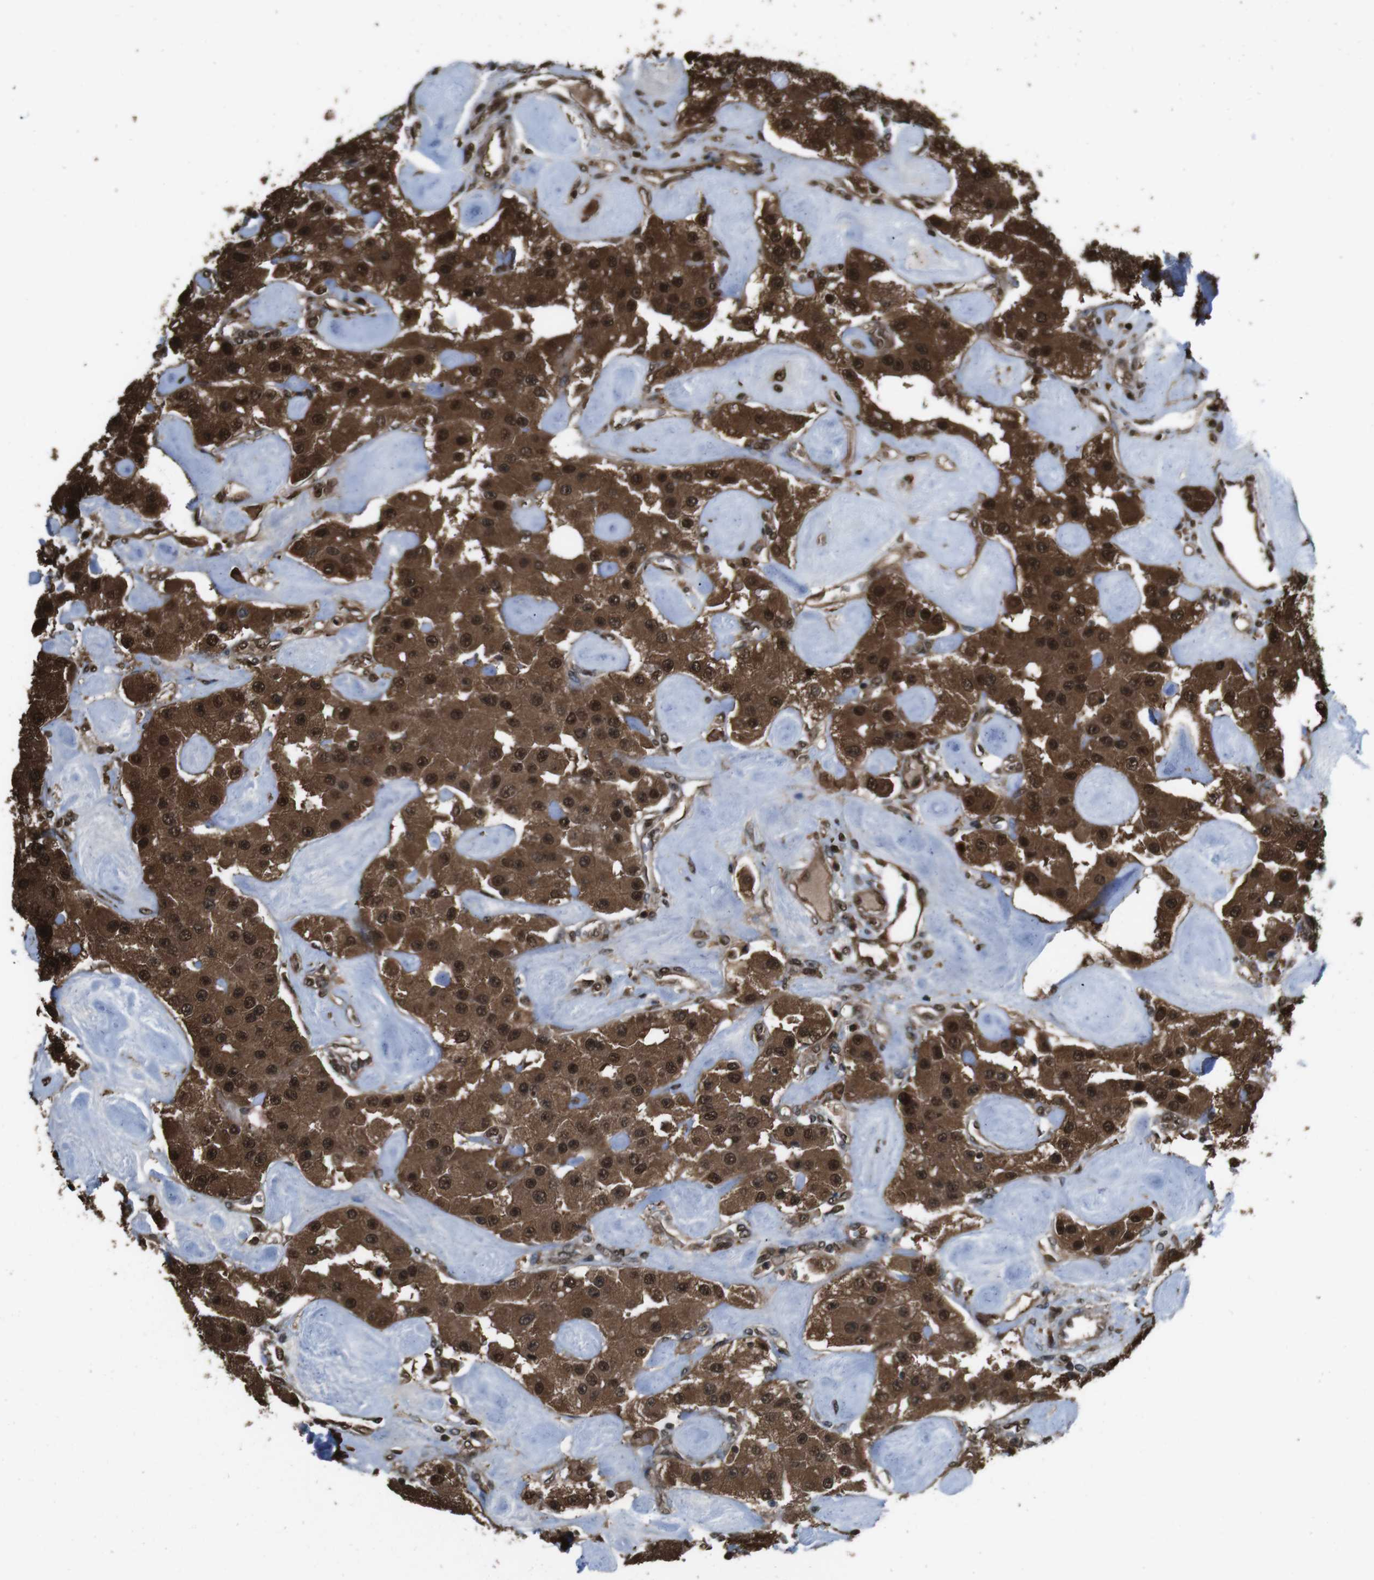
{"staining": {"intensity": "strong", "quantity": ">75%", "location": "cytoplasmic/membranous,nuclear"}, "tissue": "carcinoid", "cell_type": "Tumor cells", "image_type": "cancer", "snomed": [{"axis": "morphology", "description": "Carcinoid, malignant, NOS"}, {"axis": "topography", "description": "Pancreas"}], "caption": "Strong cytoplasmic/membranous and nuclear protein staining is appreciated in about >75% of tumor cells in malignant carcinoid. Immunohistochemistry (ihc) stains the protein in brown and the nuclei are stained blue.", "gene": "VCP", "patient": {"sex": "male", "age": 41}}